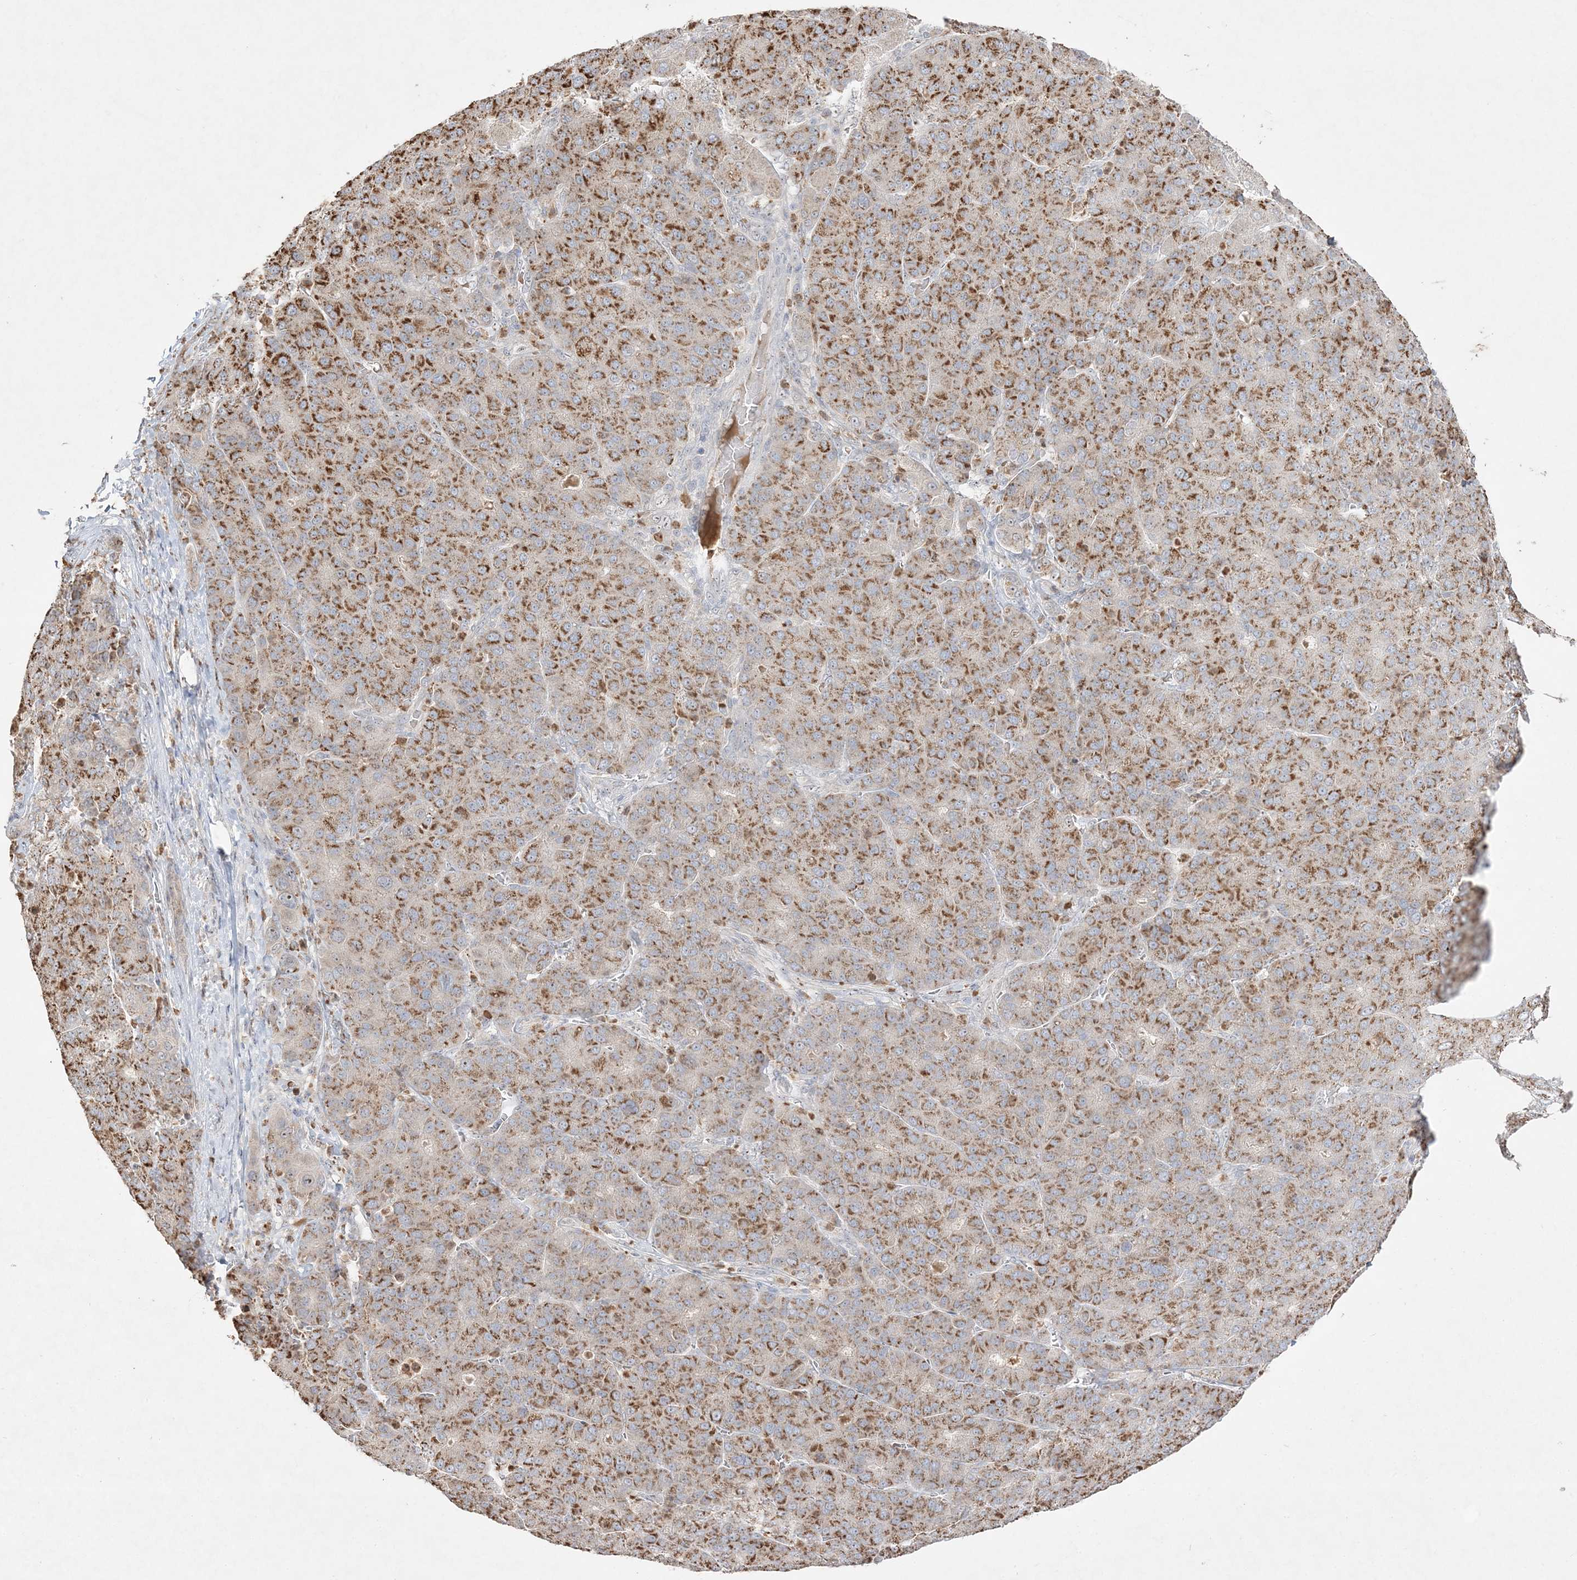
{"staining": {"intensity": "moderate", "quantity": ">75%", "location": "cytoplasmic/membranous"}, "tissue": "liver cancer", "cell_type": "Tumor cells", "image_type": "cancer", "snomed": [{"axis": "morphology", "description": "Carcinoma, Hepatocellular, NOS"}, {"axis": "topography", "description": "Liver"}], "caption": "This is a micrograph of immunohistochemistry (IHC) staining of liver cancer, which shows moderate expression in the cytoplasmic/membranous of tumor cells.", "gene": "NOP16", "patient": {"sex": "male", "age": 65}}